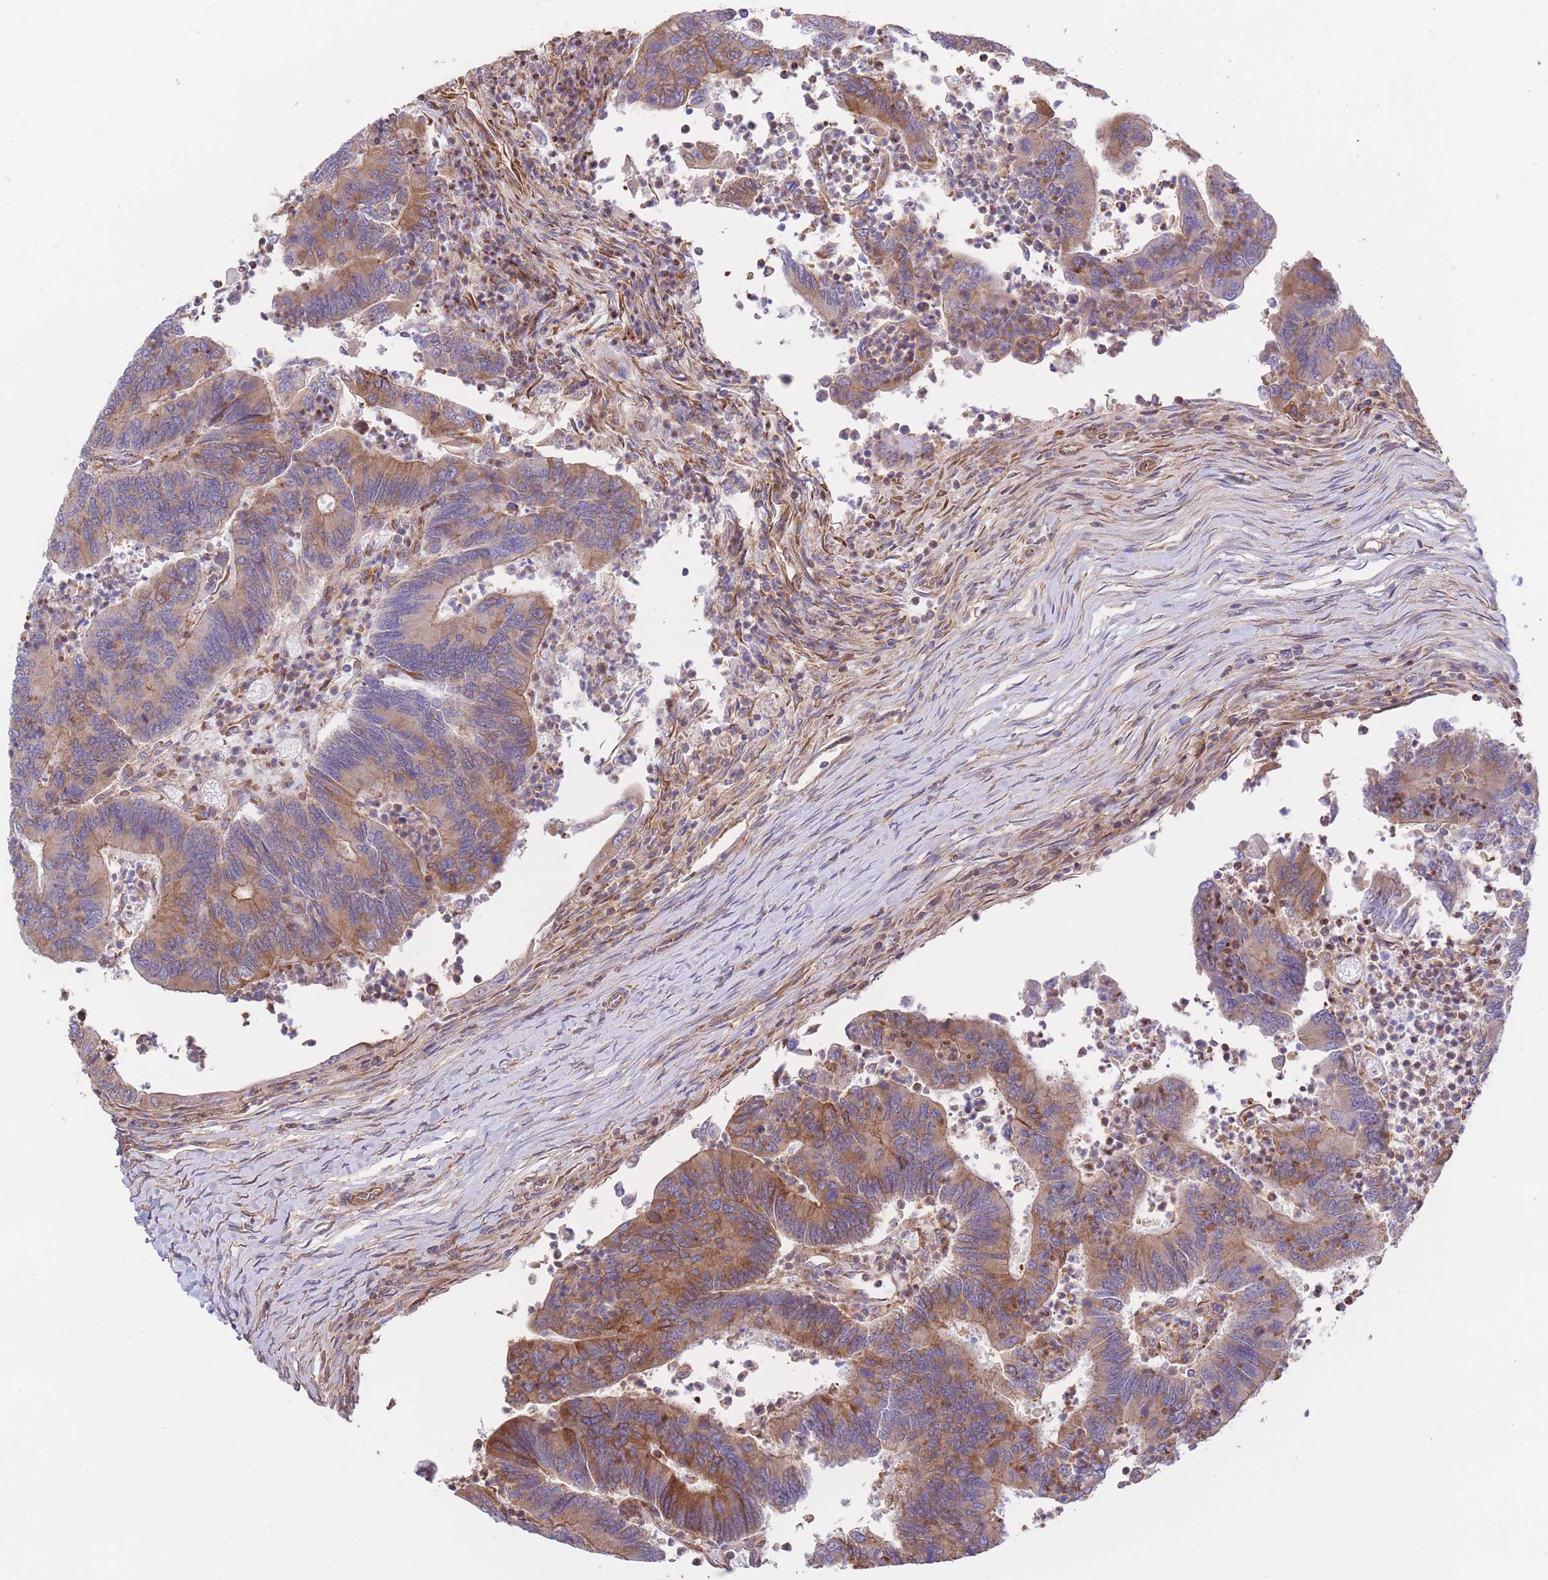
{"staining": {"intensity": "moderate", "quantity": ">75%", "location": "cytoplasmic/membranous"}, "tissue": "colorectal cancer", "cell_type": "Tumor cells", "image_type": "cancer", "snomed": [{"axis": "morphology", "description": "Adenocarcinoma, NOS"}, {"axis": "topography", "description": "Colon"}], "caption": "Tumor cells exhibit moderate cytoplasmic/membranous expression in about >75% of cells in colorectal adenocarcinoma.", "gene": "LRRN4CL", "patient": {"sex": "female", "age": 67}}